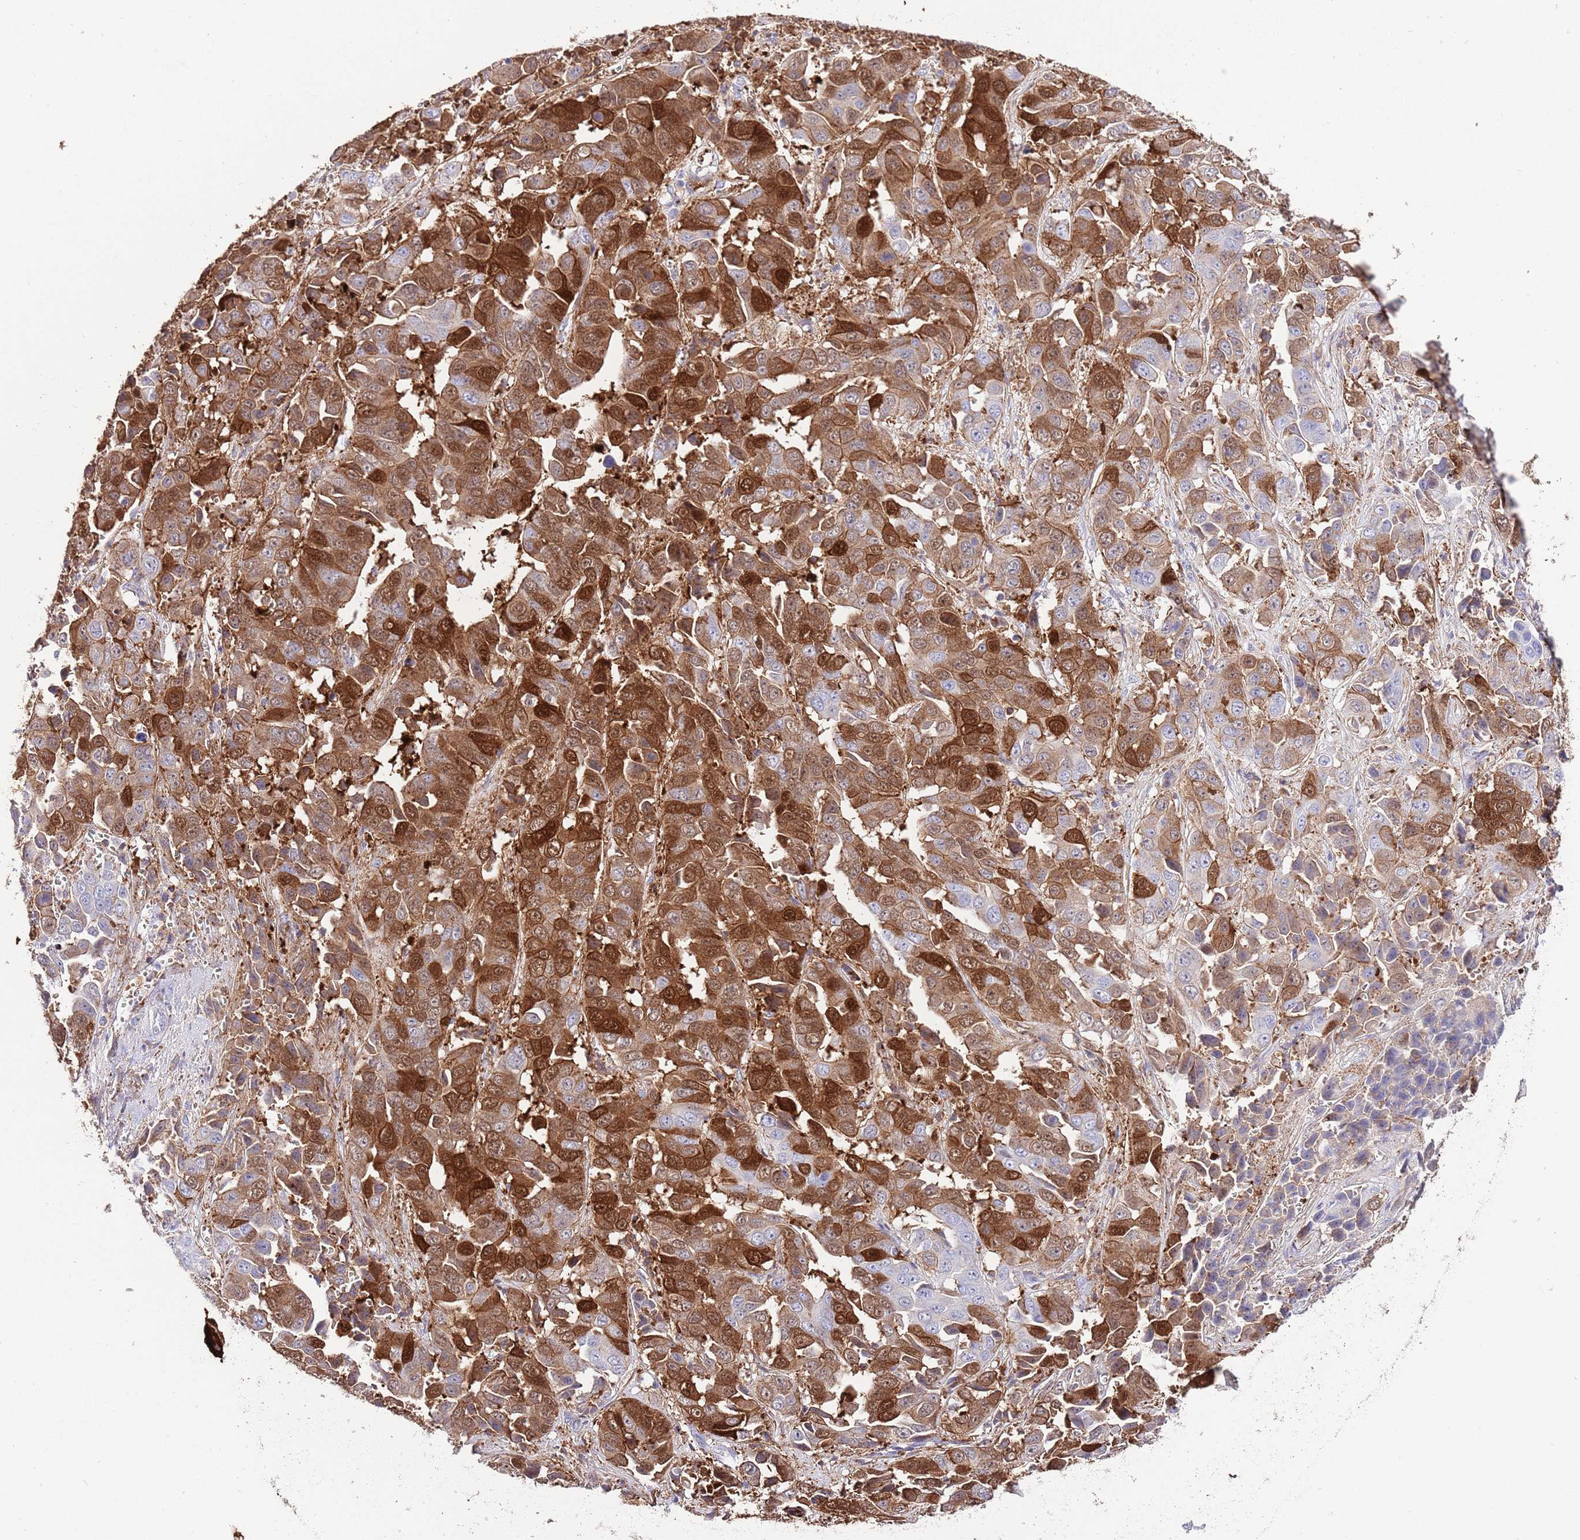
{"staining": {"intensity": "strong", "quantity": "25%-75%", "location": "cytoplasmic/membranous,nuclear"}, "tissue": "liver cancer", "cell_type": "Tumor cells", "image_type": "cancer", "snomed": [{"axis": "morphology", "description": "Cholangiocarcinoma"}, {"axis": "topography", "description": "Liver"}], "caption": "Brown immunohistochemical staining in liver cholangiocarcinoma exhibits strong cytoplasmic/membranous and nuclear positivity in approximately 25%-75% of tumor cells.", "gene": "ALDH3A1", "patient": {"sex": "female", "age": 52}}